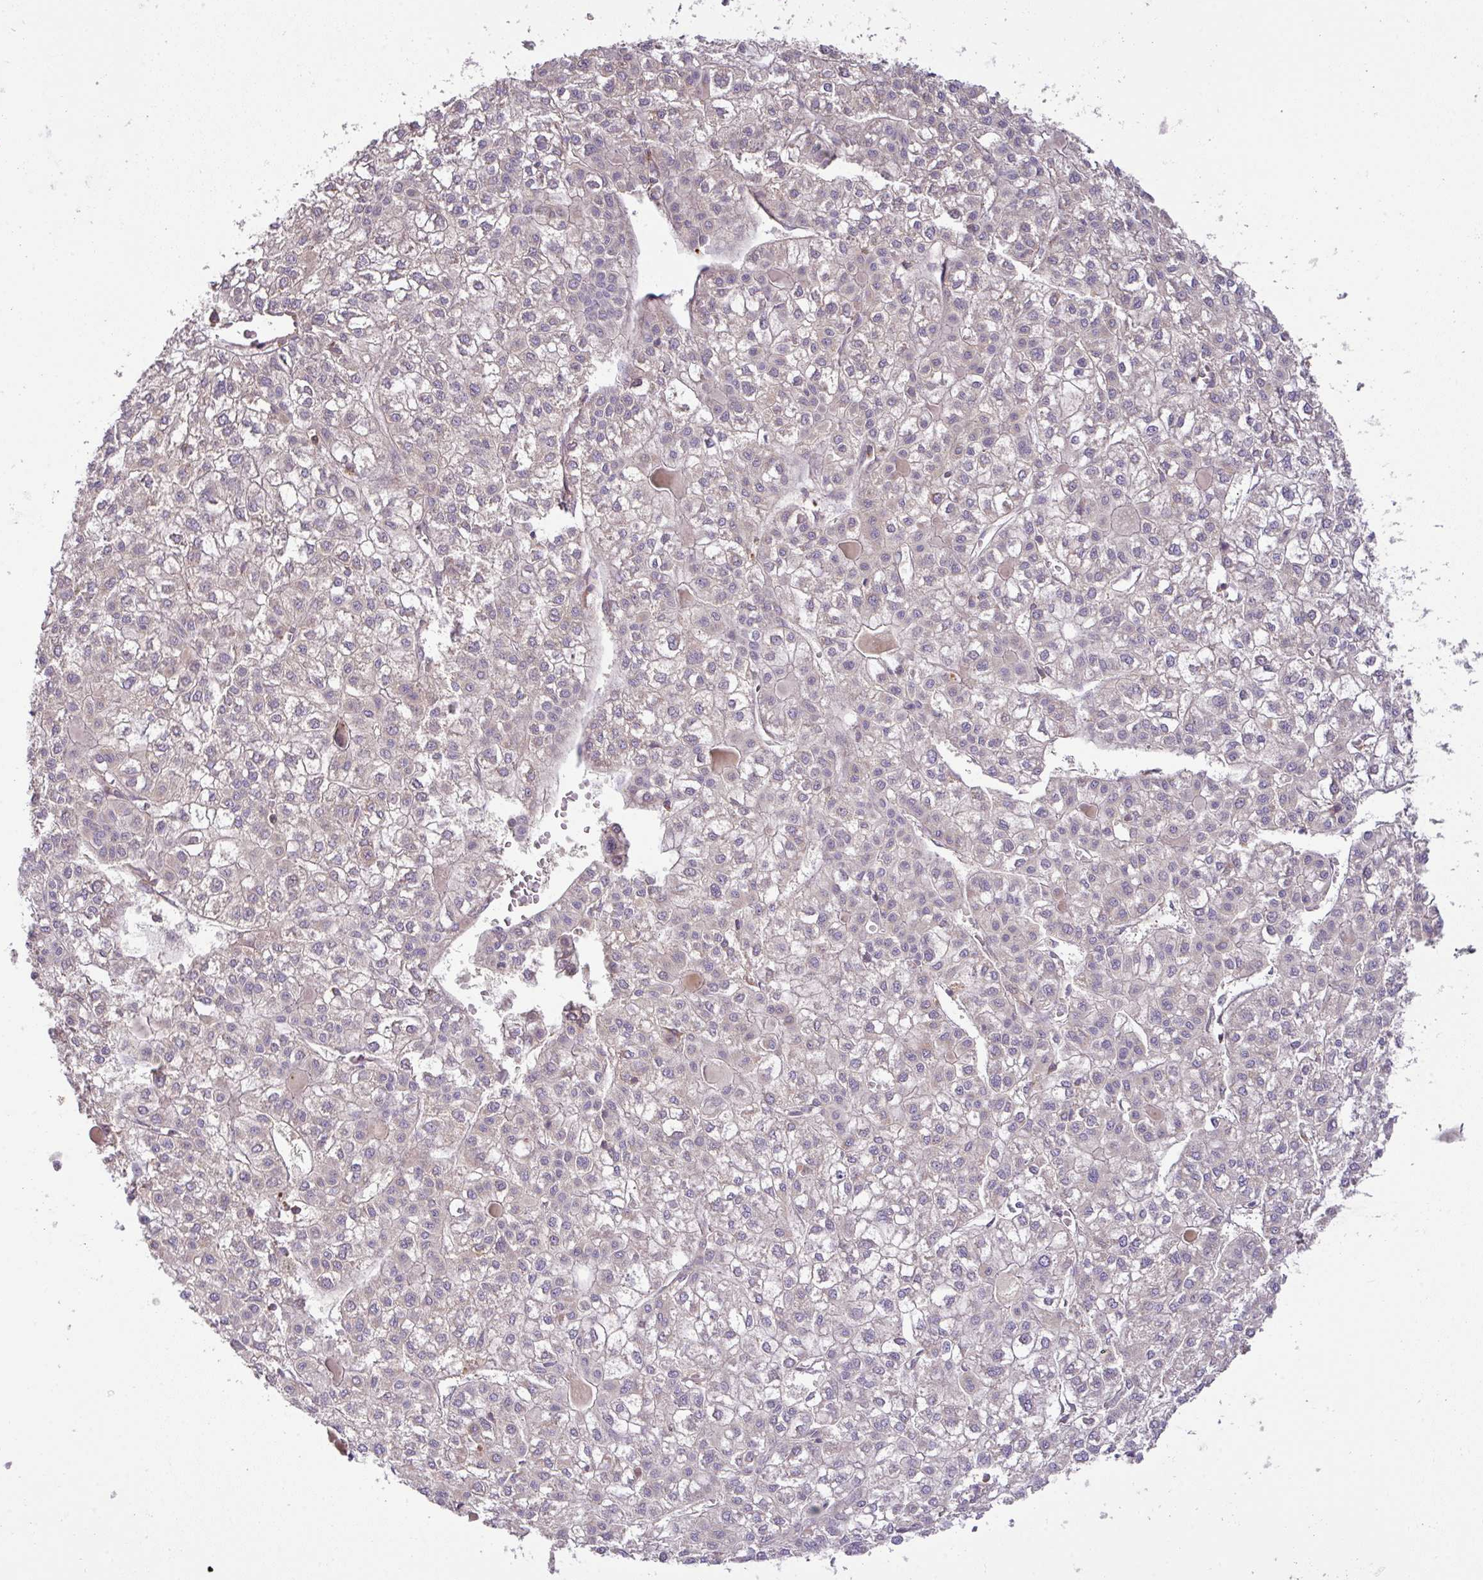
{"staining": {"intensity": "negative", "quantity": "none", "location": "none"}, "tissue": "liver cancer", "cell_type": "Tumor cells", "image_type": "cancer", "snomed": [{"axis": "morphology", "description": "Carcinoma, Hepatocellular, NOS"}, {"axis": "topography", "description": "Liver"}], "caption": "A high-resolution histopathology image shows immunohistochemistry (IHC) staining of liver cancer (hepatocellular carcinoma), which displays no significant expression in tumor cells. Nuclei are stained in blue.", "gene": "HOXC13", "patient": {"sex": "female", "age": 43}}